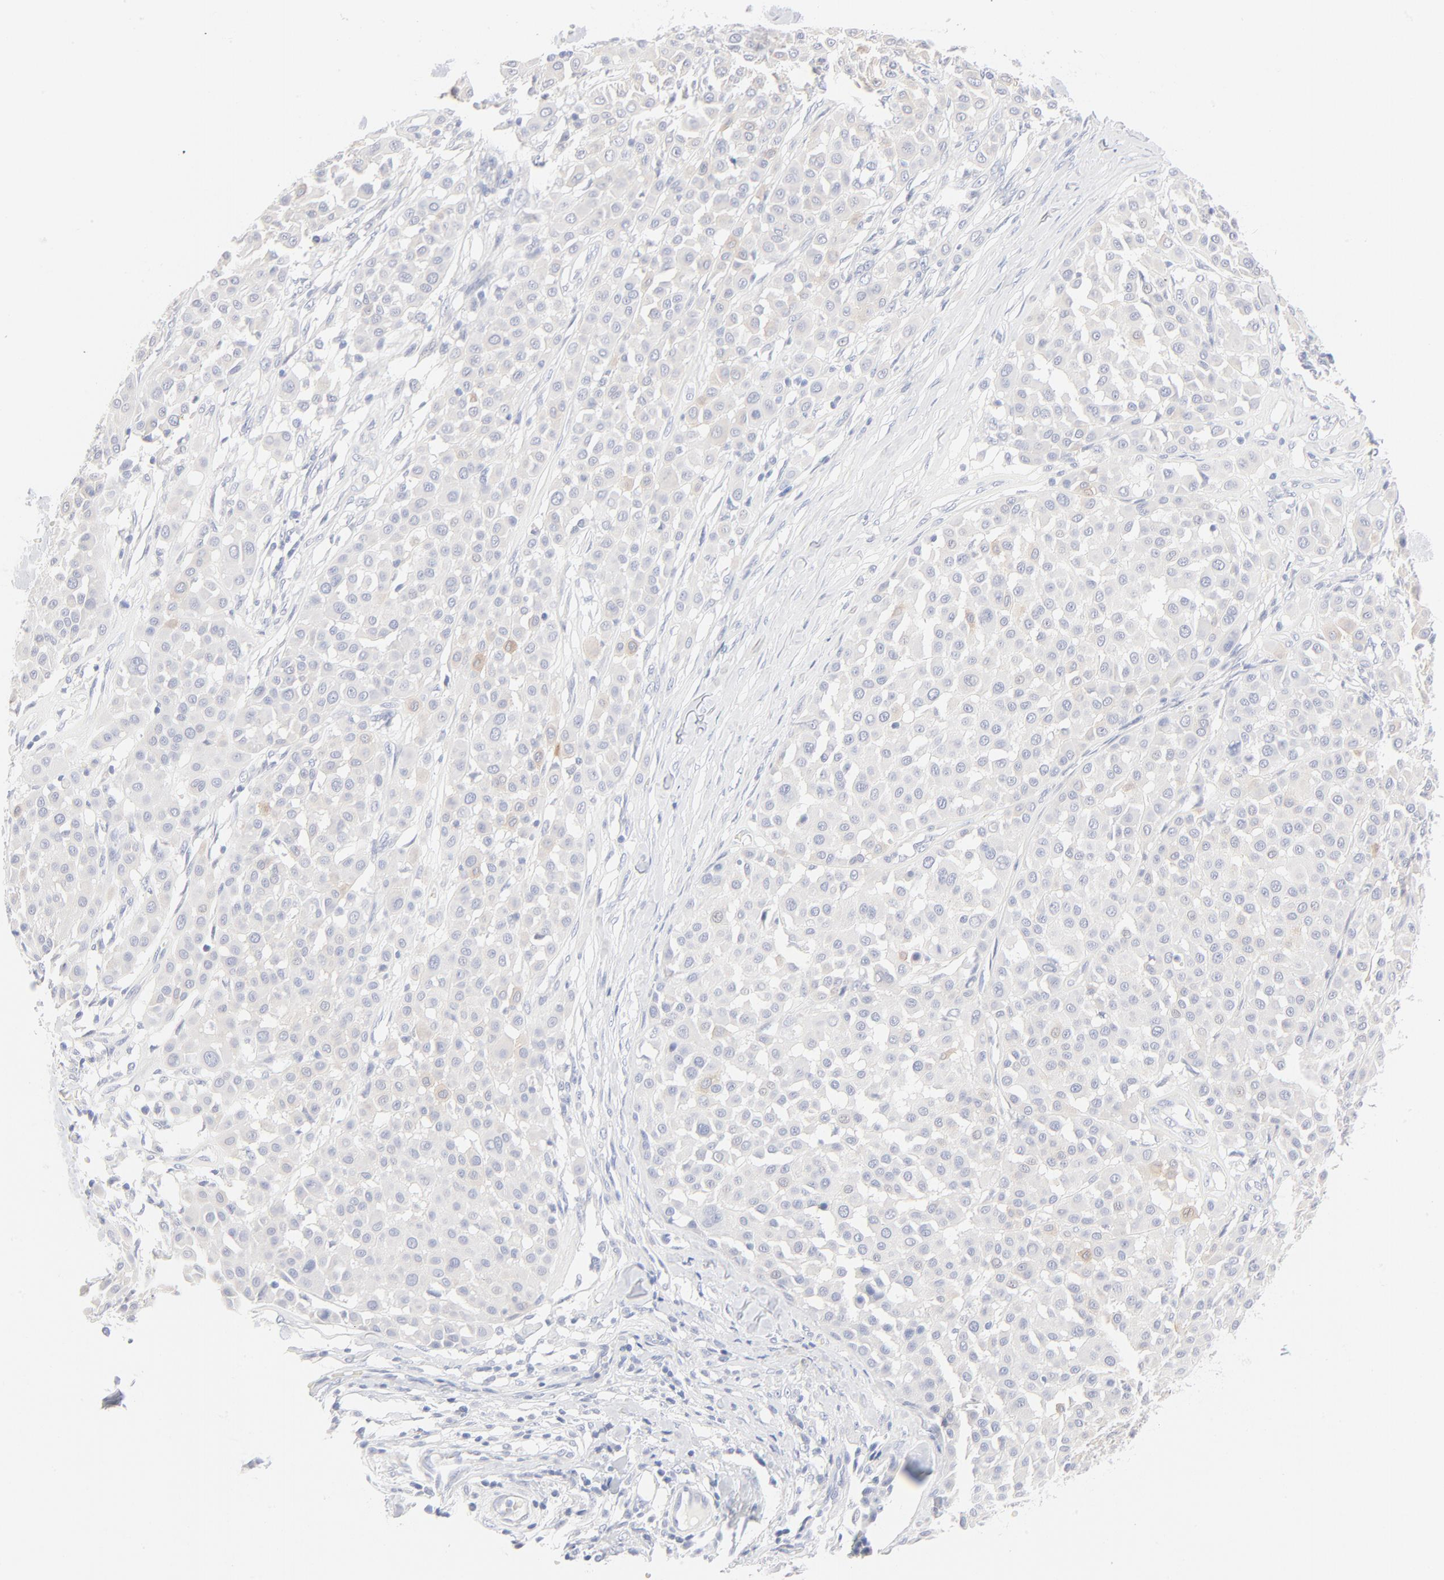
{"staining": {"intensity": "moderate", "quantity": "<25%", "location": "cytoplasmic/membranous"}, "tissue": "melanoma", "cell_type": "Tumor cells", "image_type": "cancer", "snomed": [{"axis": "morphology", "description": "Malignant melanoma, Metastatic site"}, {"axis": "topography", "description": "Soft tissue"}], "caption": "Moderate cytoplasmic/membranous protein expression is appreciated in approximately <25% of tumor cells in malignant melanoma (metastatic site). The protein is shown in brown color, while the nuclei are stained blue.", "gene": "ONECUT1", "patient": {"sex": "male", "age": 41}}